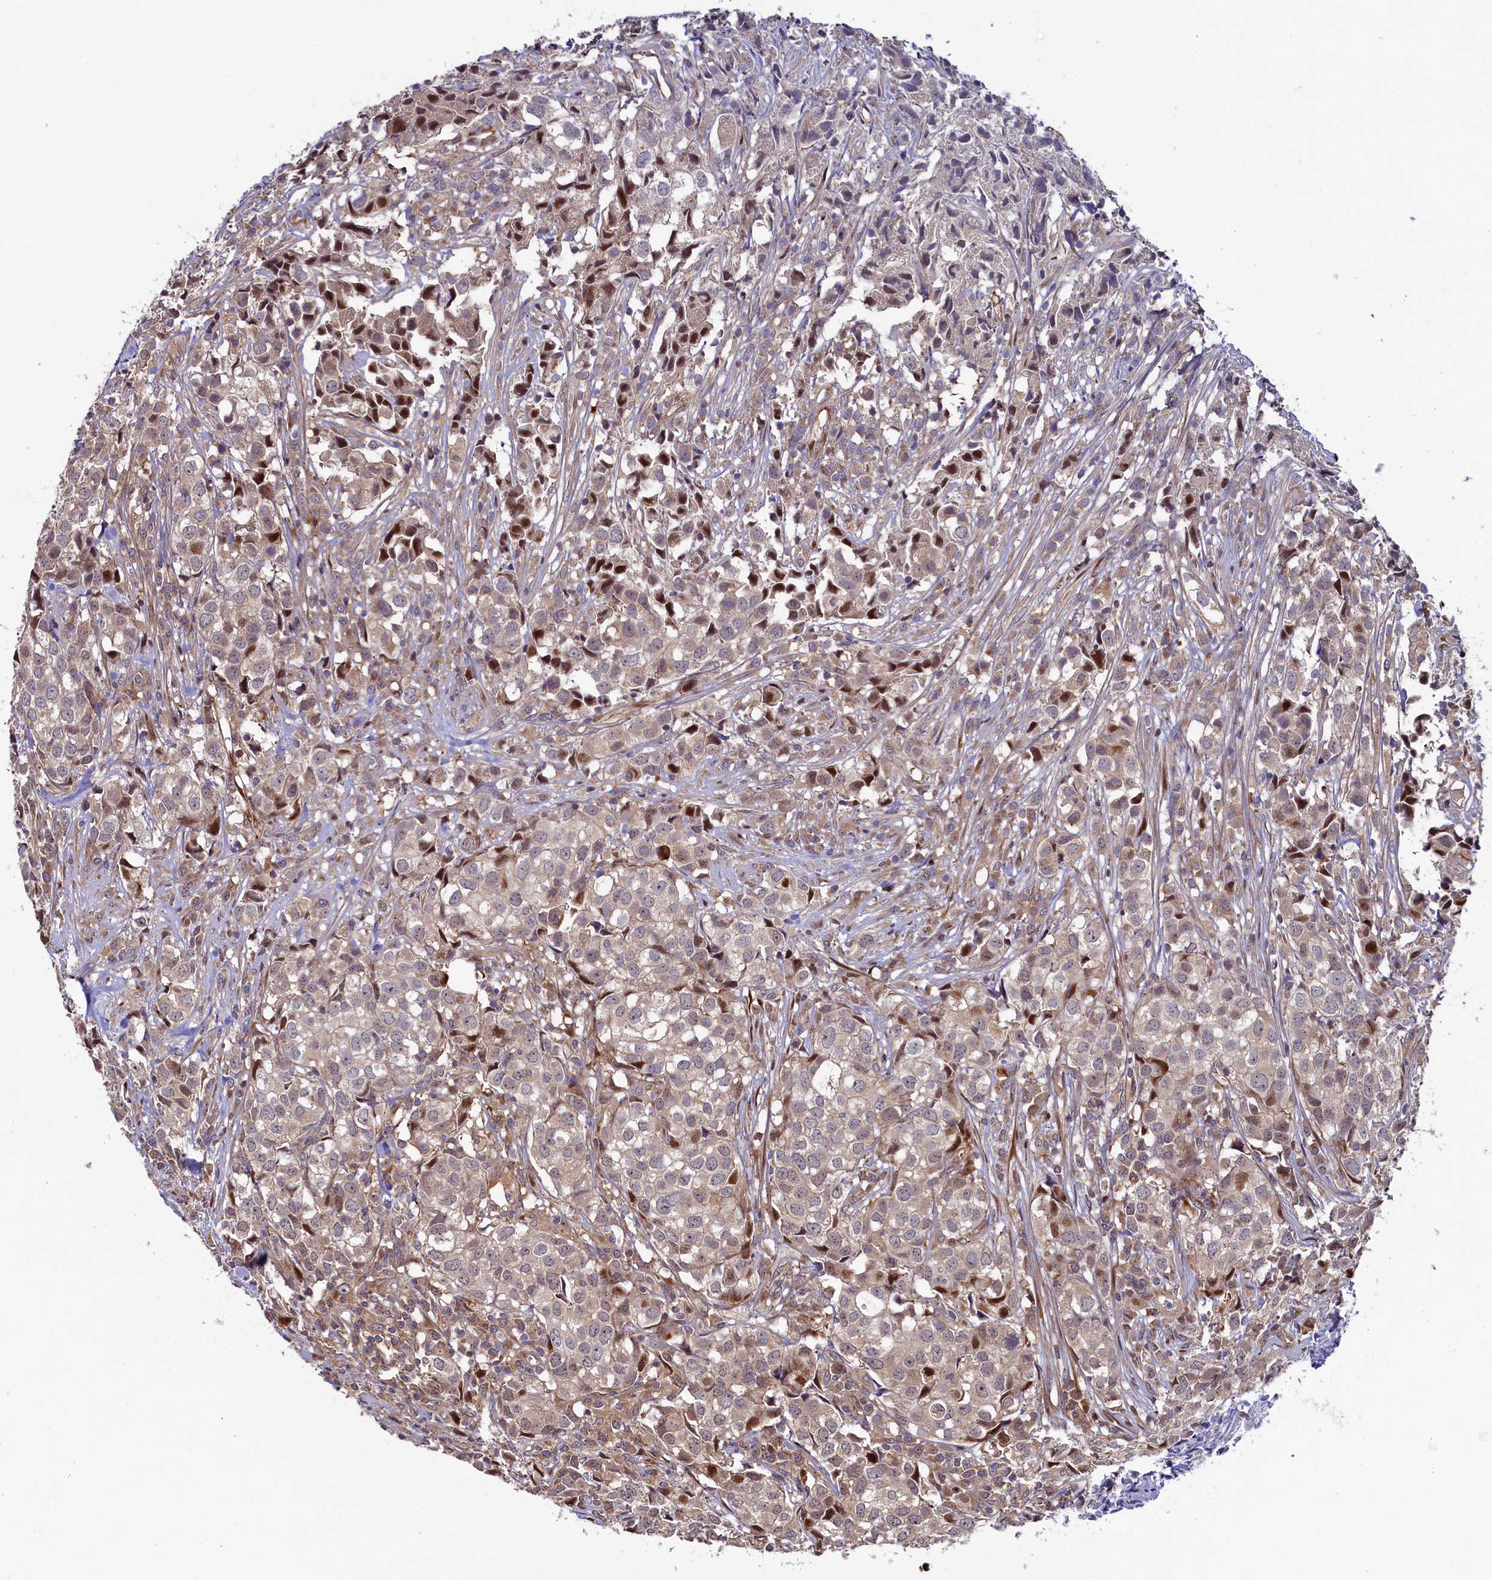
{"staining": {"intensity": "moderate", "quantity": "25%-75%", "location": "cytoplasmic/membranous,nuclear"}, "tissue": "urothelial cancer", "cell_type": "Tumor cells", "image_type": "cancer", "snomed": [{"axis": "morphology", "description": "Urothelial carcinoma, High grade"}, {"axis": "topography", "description": "Urinary bladder"}], "caption": "Protein analysis of urothelial cancer tissue displays moderate cytoplasmic/membranous and nuclear expression in about 25%-75% of tumor cells.", "gene": "PIK3C3", "patient": {"sex": "female", "age": 75}}